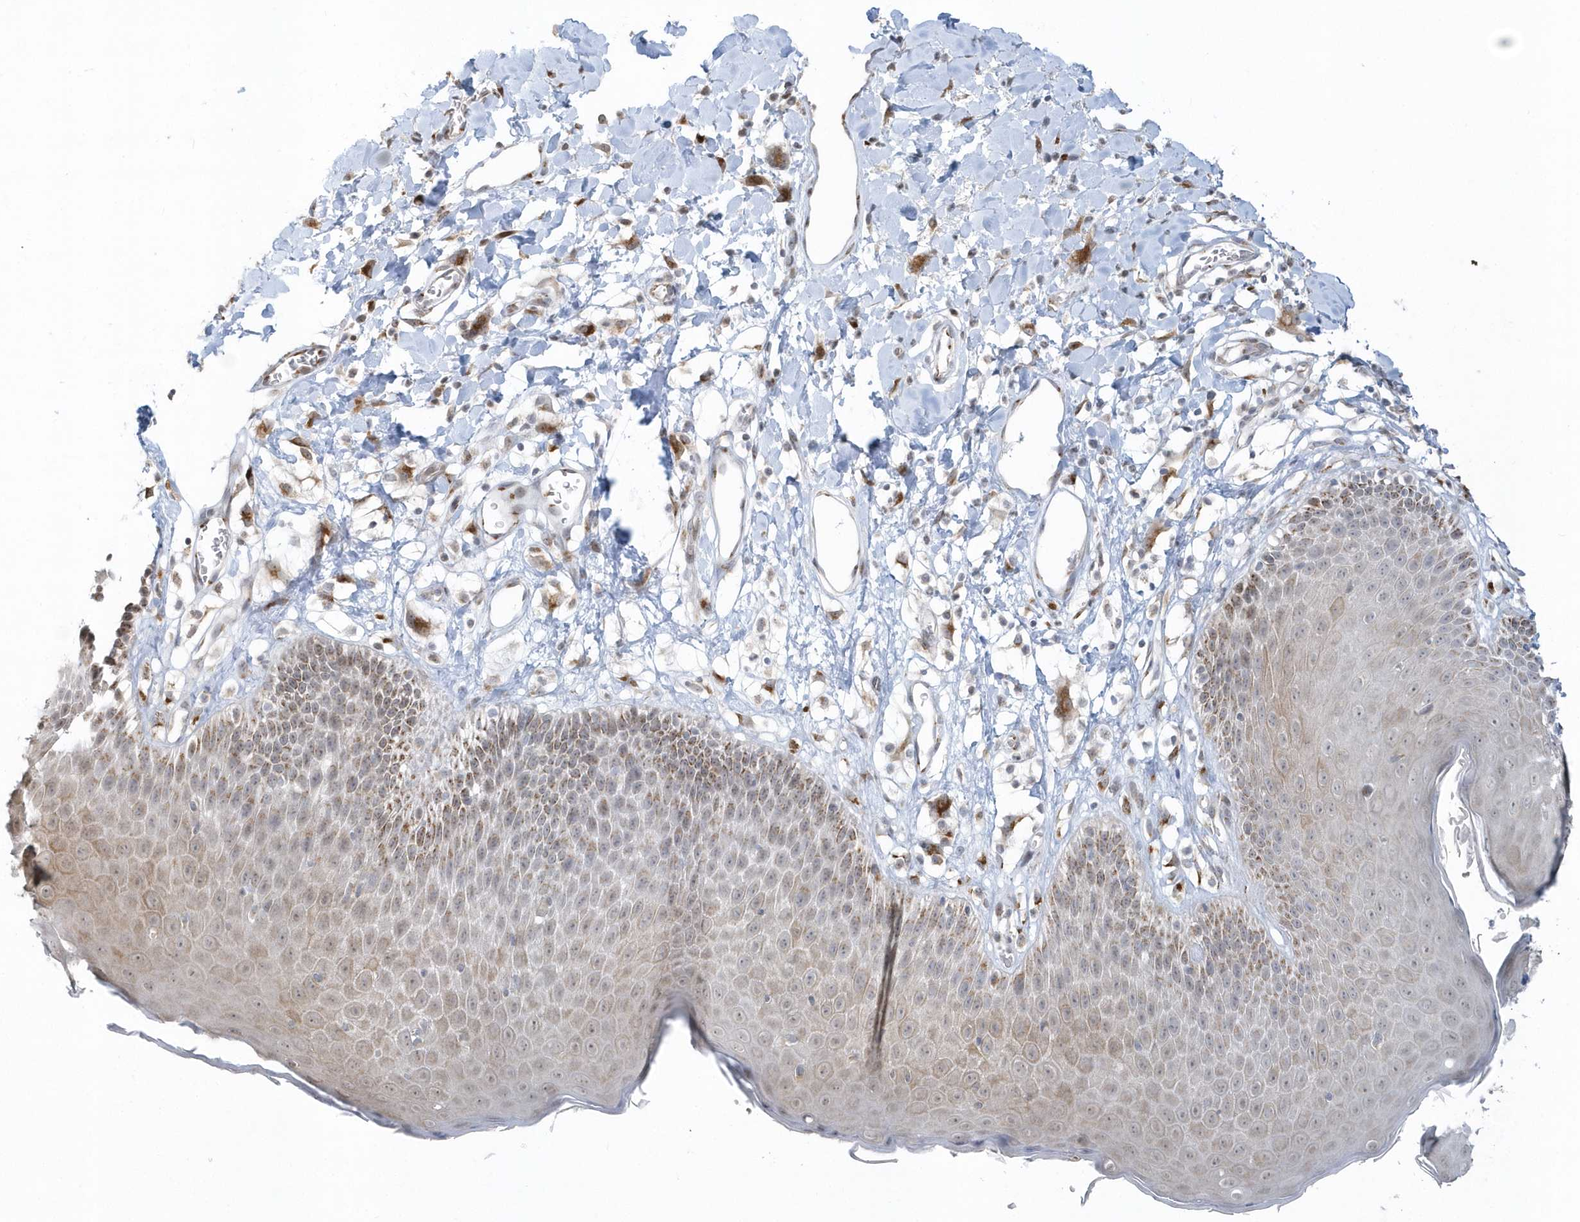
{"staining": {"intensity": "moderate", "quantity": "25%-75%", "location": "cytoplasmic/membranous"}, "tissue": "skin", "cell_type": "Epidermal cells", "image_type": "normal", "snomed": [{"axis": "morphology", "description": "Normal tissue, NOS"}, {"axis": "topography", "description": "Vulva"}], "caption": "Immunohistochemical staining of benign skin exhibits moderate cytoplasmic/membranous protein positivity in about 25%-75% of epidermal cells.", "gene": "DHFR", "patient": {"sex": "female", "age": 68}}